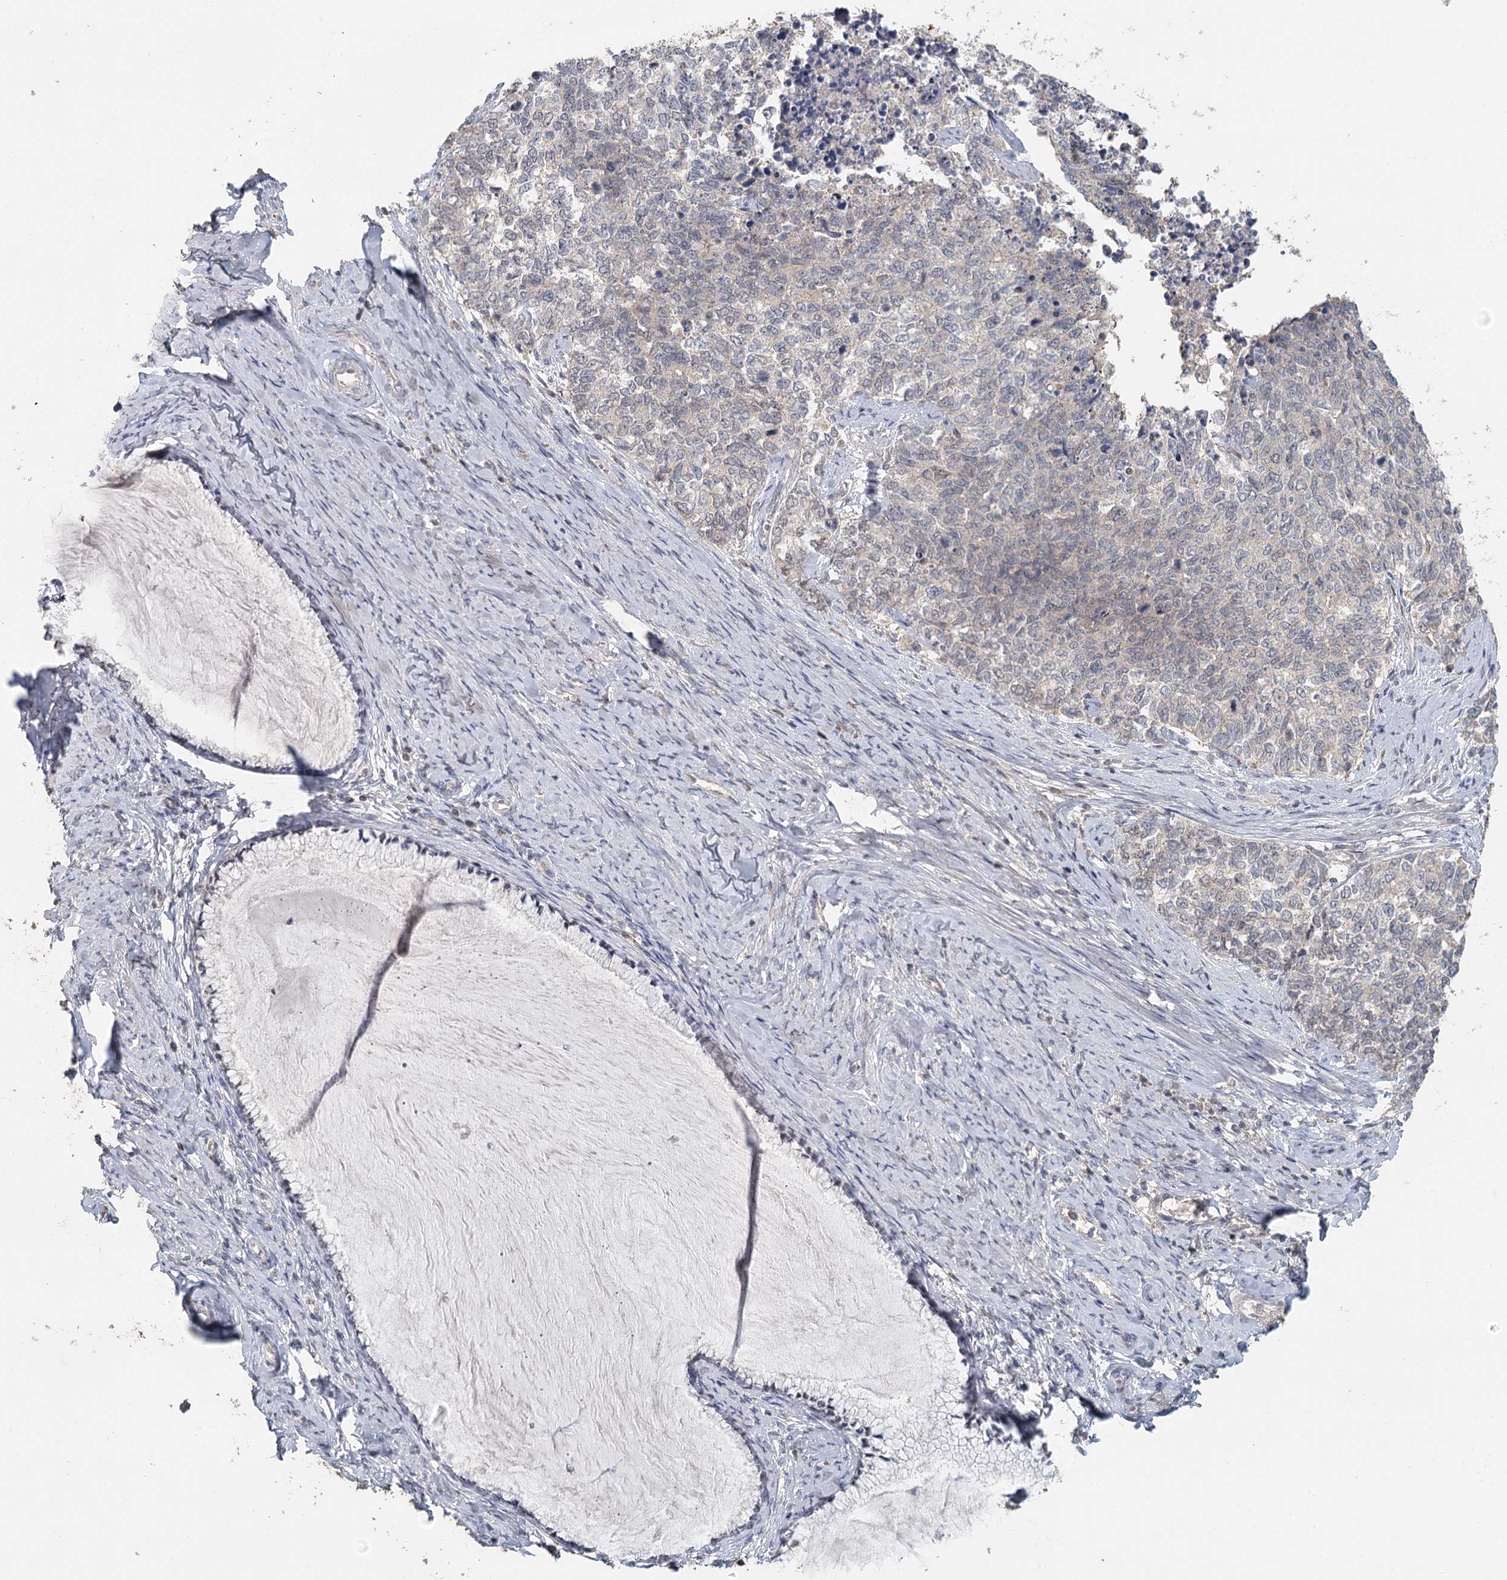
{"staining": {"intensity": "negative", "quantity": "none", "location": "none"}, "tissue": "cervical cancer", "cell_type": "Tumor cells", "image_type": "cancer", "snomed": [{"axis": "morphology", "description": "Squamous cell carcinoma, NOS"}, {"axis": "topography", "description": "Cervix"}], "caption": "IHC image of neoplastic tissue: squamous cell carcinoma (cervical) stained with DAB demonstrates no significant protein staining in tumor cells.", "gene": "ADK", "patient": {"sex": "female", "age": 63}}